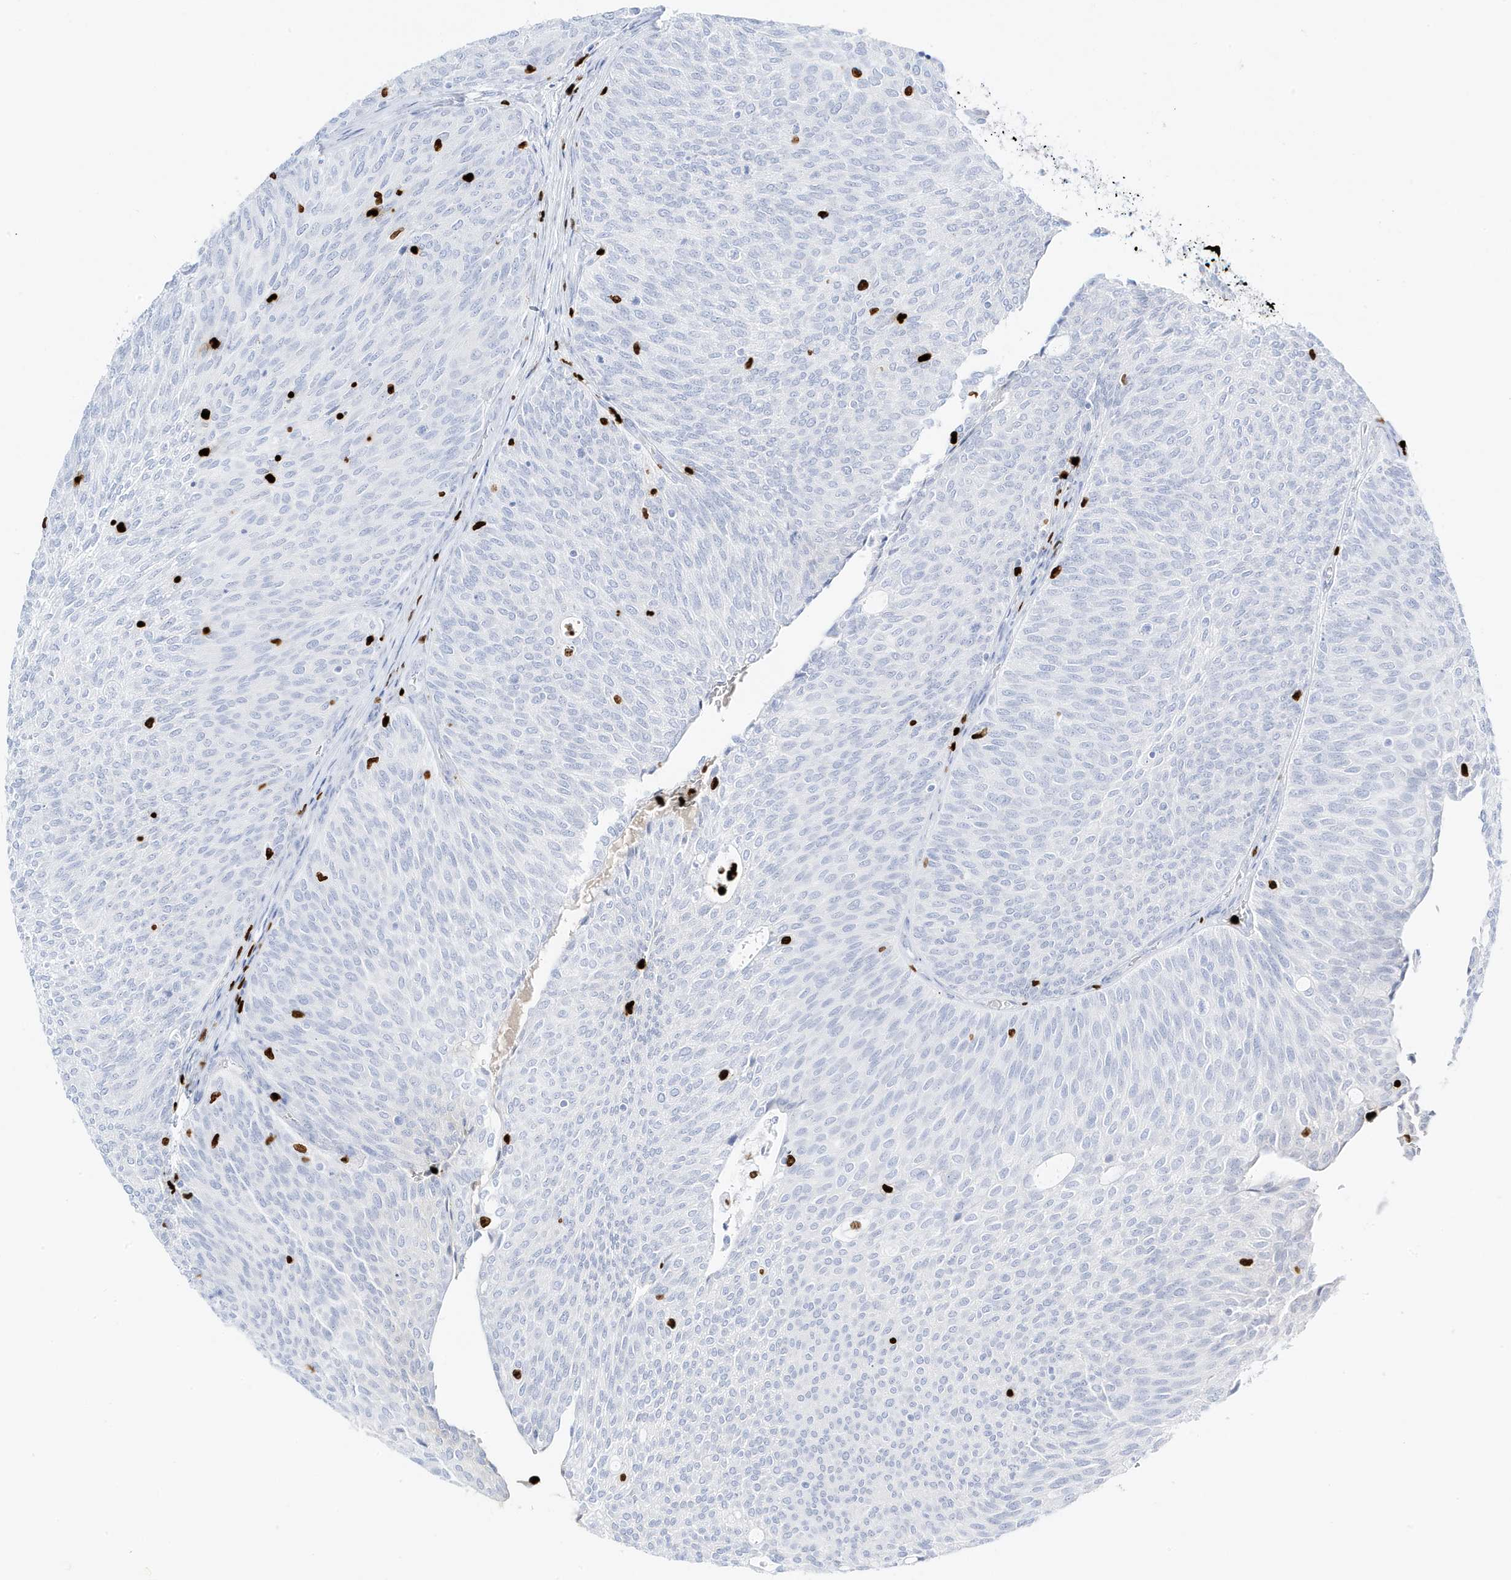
{"staining": {"intensity": "negative", "quantity": "none", "location": "none"}, "tissue": "urothelial cancer", "cell_type": "Tumor cells", "image_type": "cancer", "snomed": [{"axis": "morphology", "description": "Urothelial carcinoma, Low grade"}, {"axis": "topography", "description": "Urinary bladder"}], "caption": "IHC image of neoplastic tissue: human urothelial cancer stained with DAB (3,3'-diaminobenzidine) reveals no significant protein staining in tumor cells. (Stains: DAB (3,3'-diaminobenzidine) immunohistochemistry with hematoxylin counter stain, Microscopy: brightfield microscopy at high magnification).", "gene": "MNDA", "patient": {"sex": "female", "age": 79}}